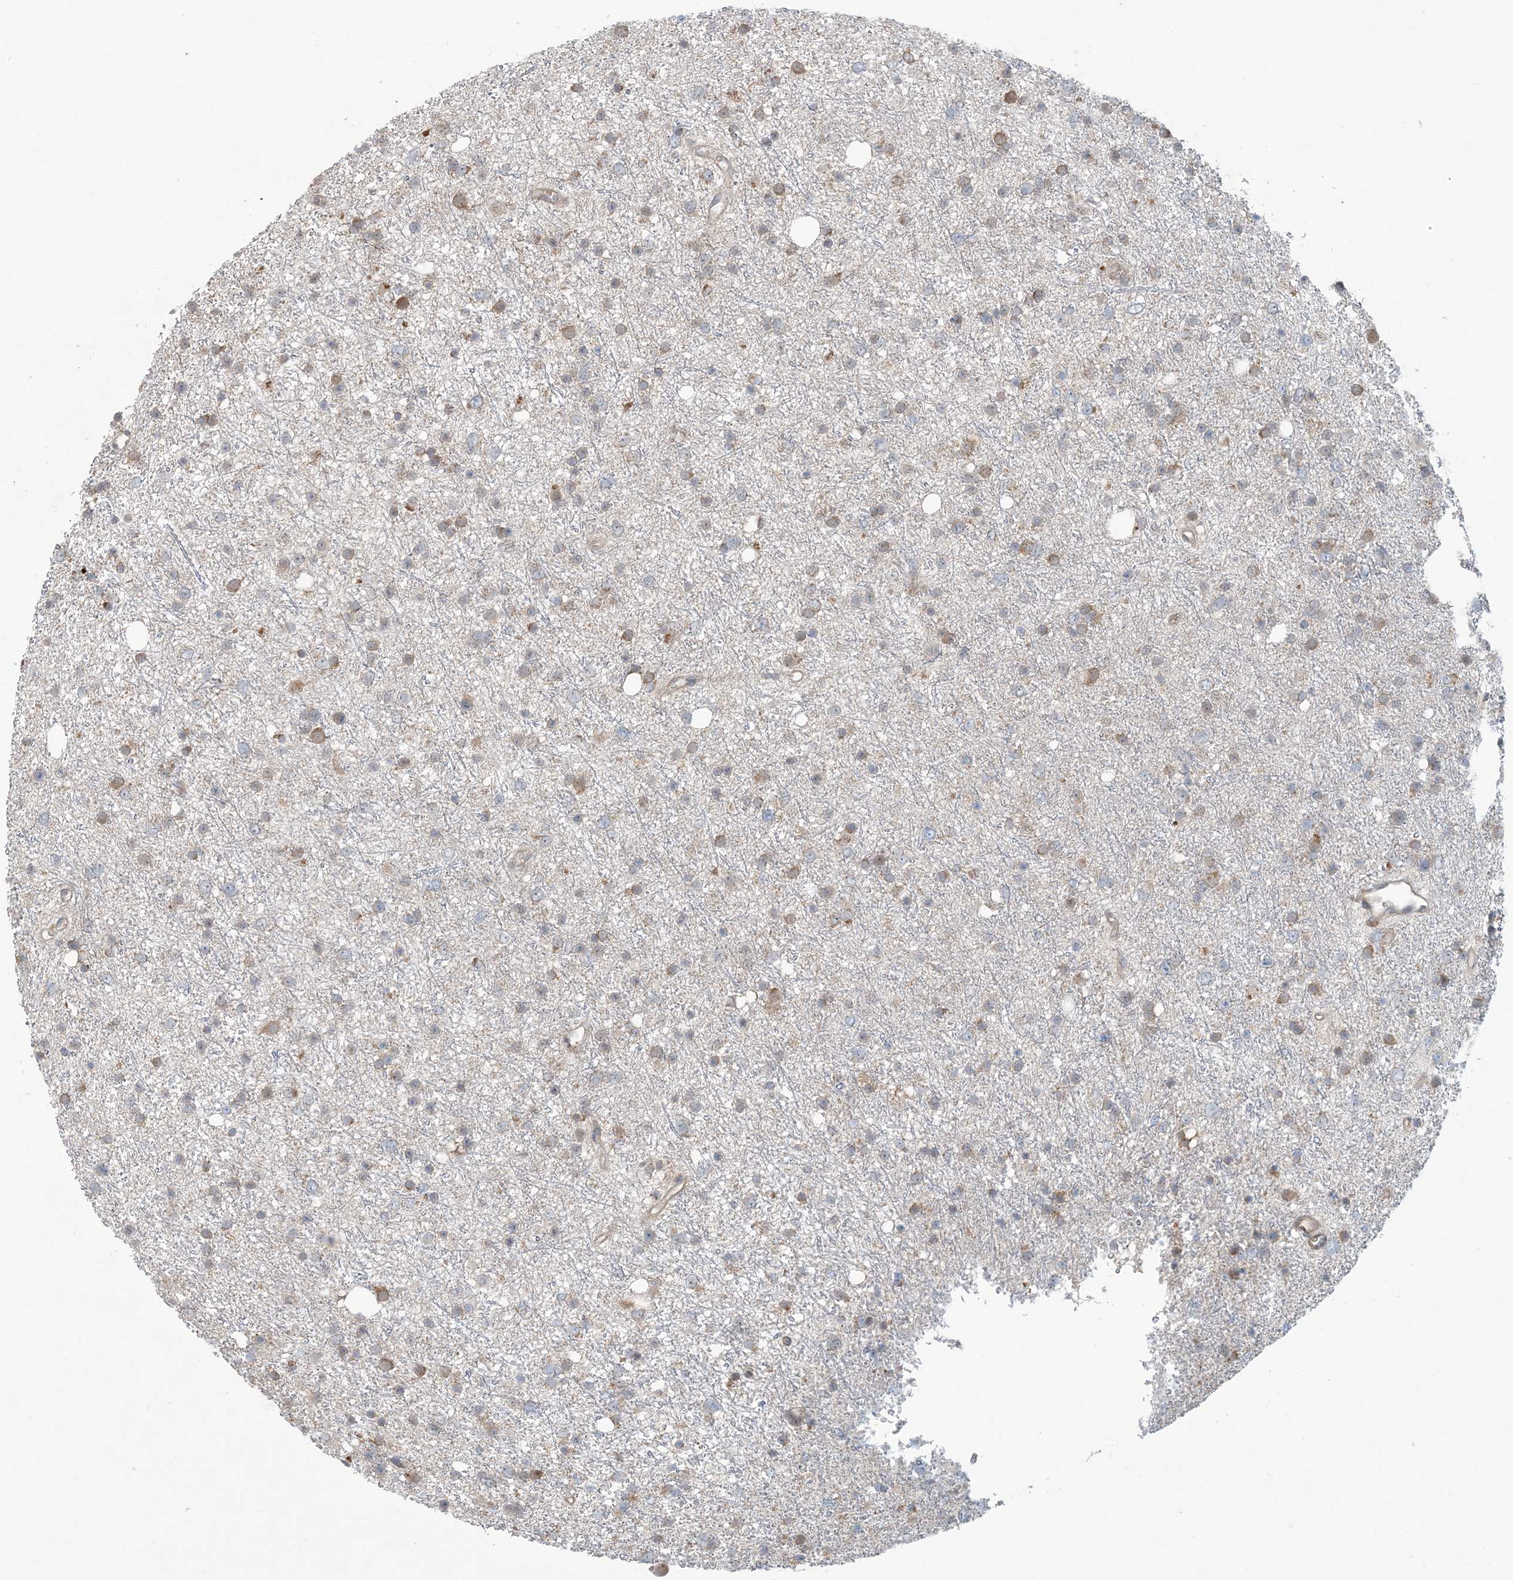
{"staining": {"intensity": "moderate", "quantity": "25%-75%", "location": "cytoplasmic/membranous"}, "tissue": "glioma", "cell_type": "Tumor cells", "image_type": "cancer", "snomed": [{"axis": "morphology", "description": "Glioma, malignant, Low grade"}, {"axis": "topography", "description": "Cerebral cortex"}], "caption": "IHC (DAB (3,3'-diaminobenzidine)) staining of glioma shows moderate cytoplasmic/membranous protein staining in approximately 25%-75% of tumor cells. (DAB (3,3'-diaminobenzidine) IHC, brown staining for protein, blue staining for nuclei).", "gene": "ERI2", "patient": {"sex": "female", "age": 39}}